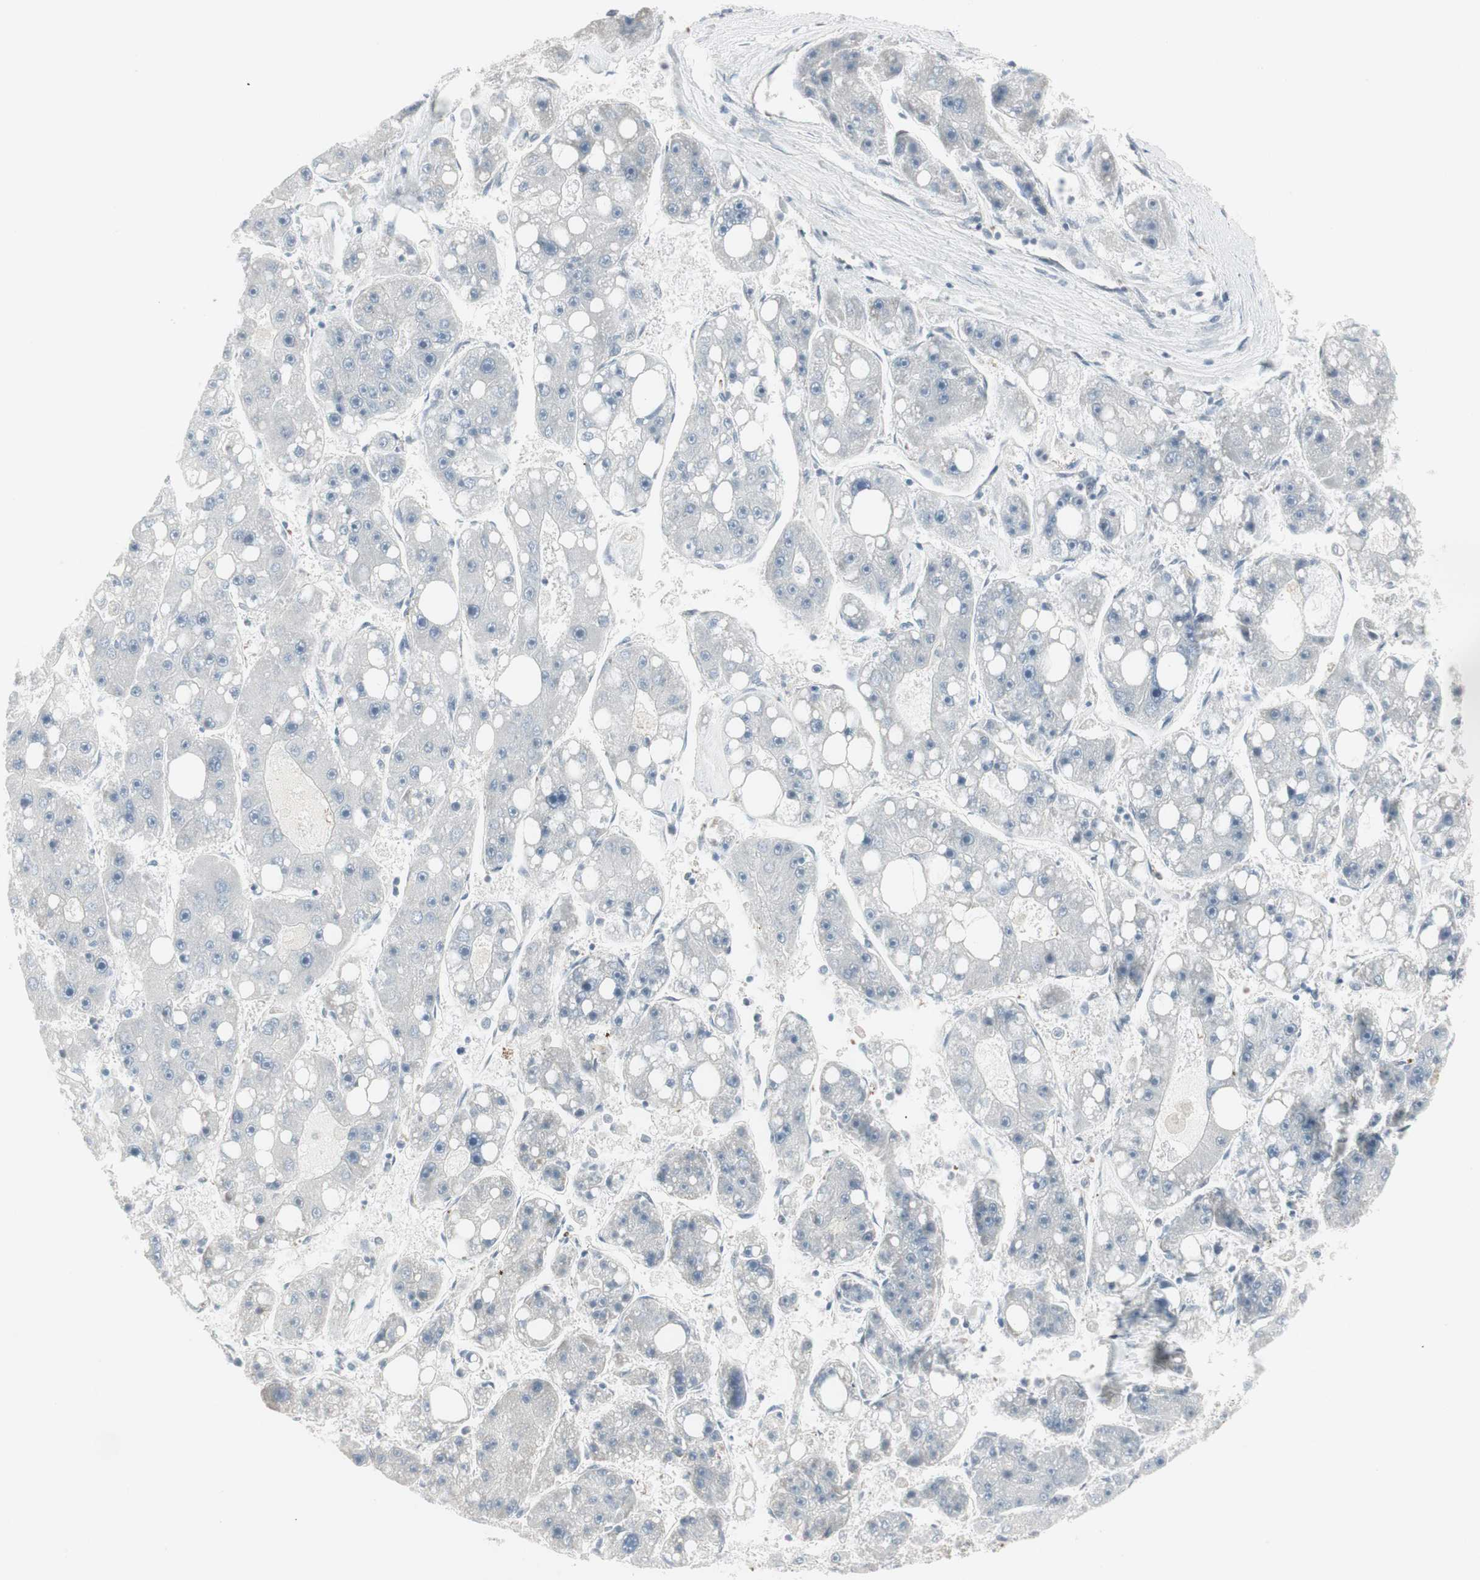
{"staining": {"intensity": "negative", "quantity": "none", "location": "none"}, "tissue": "liver cancer", "cell_type": "Tumor cells", "image_type": "cancer", "snomed": [{"axis": "morphology", "description": "Carcinoma, Hepatocellular, NOS"}, {"axis": "topography", "description": "Liver"}], "caption": "IHC of human liver cancer reveals no positivity in tumor cells.", "gene": "MAP4K4", "patient": {"sex": "female", "age": 61}}